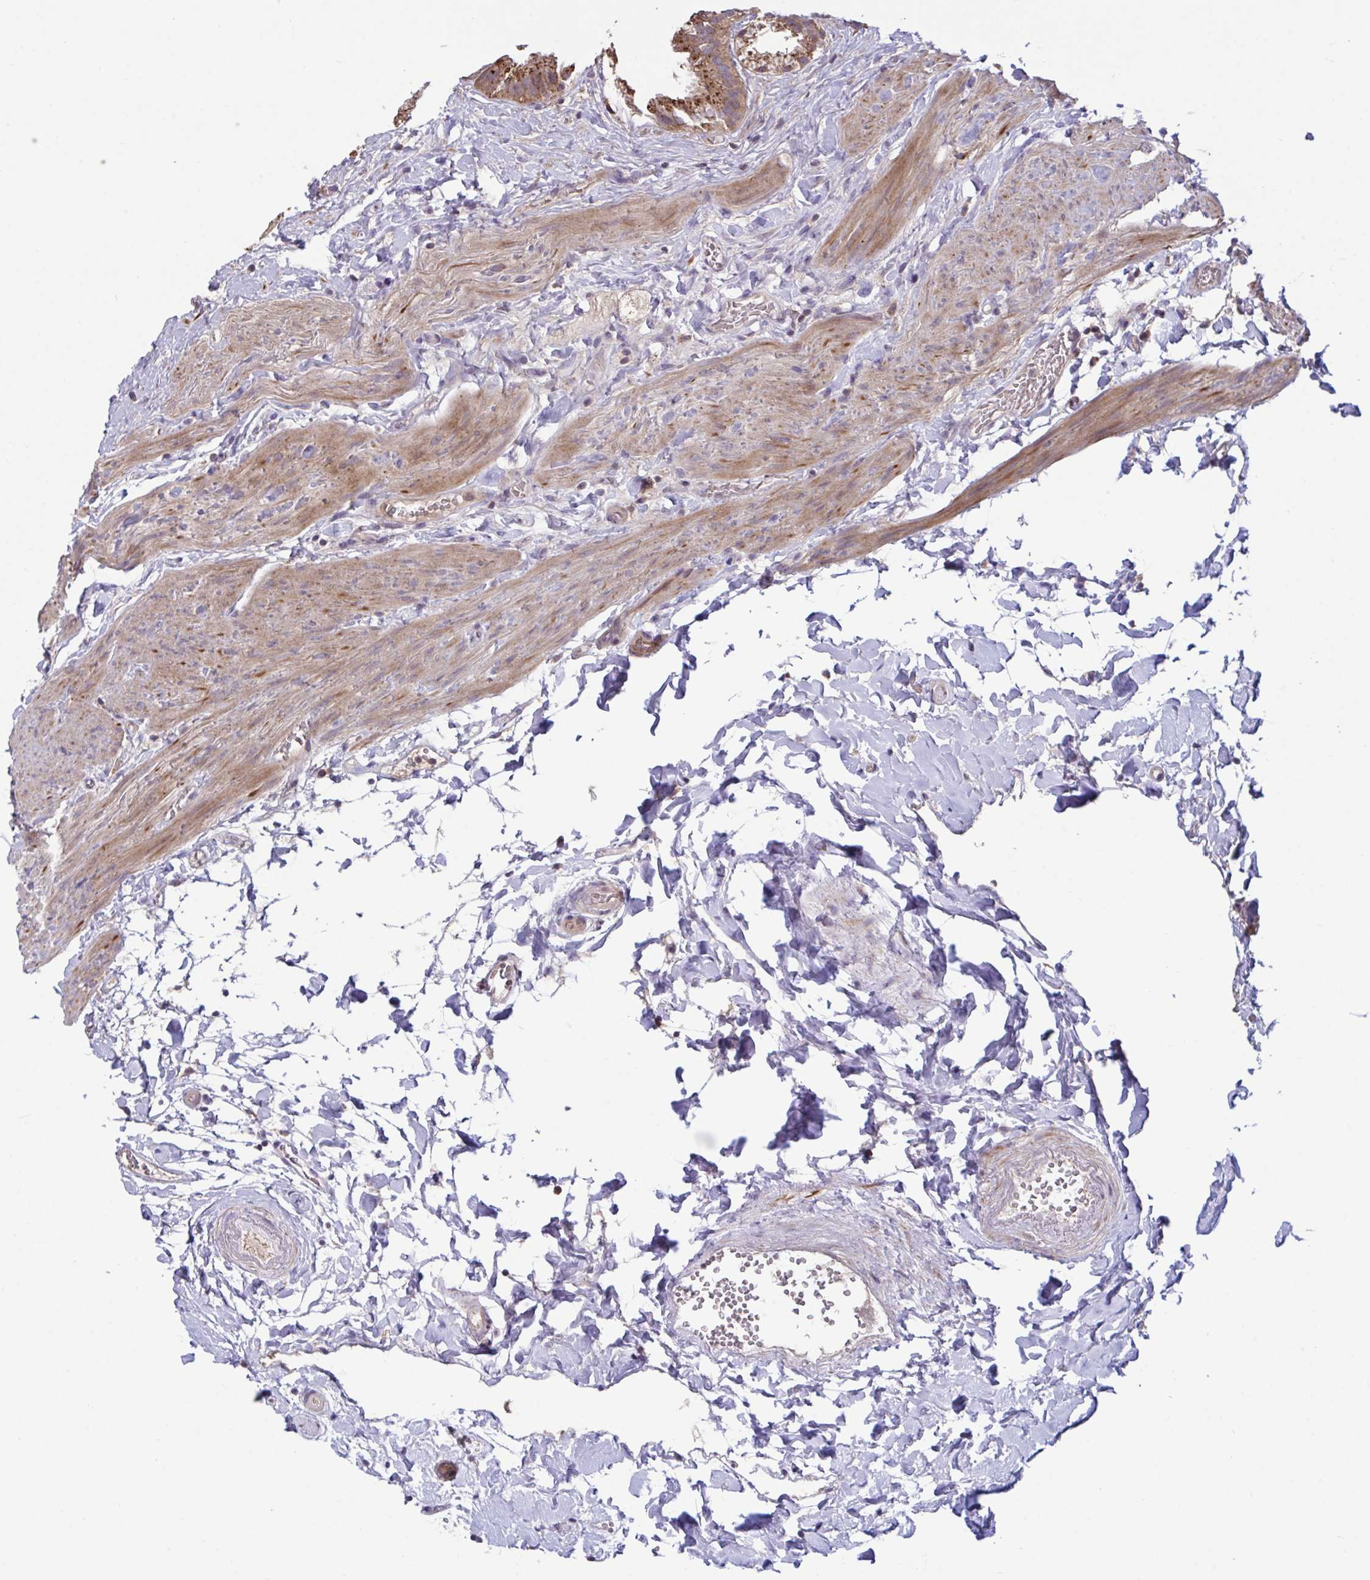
{"staining": {"intensity": "strong", "quantity": ">75%", "location": "cytoplasmic/membranous"}, "tissue": "gallbladder", "cell_type": "Glandular cells", "image_type": "normal", "snomed": [{"axis": "morphology", "description": "Normal tissue, NOS"}, {"axis": "topography", "description": "Gallbladder"}], "caption": "A high amount of strong cytoplasmic/membranous staining is present in about >75% of glandular cells in benign gallbladder. (Brightfield microscopy of DAB IHC at high magnification).", "gene": "IST1", "patient": {"sex": "female", "age": 63}}